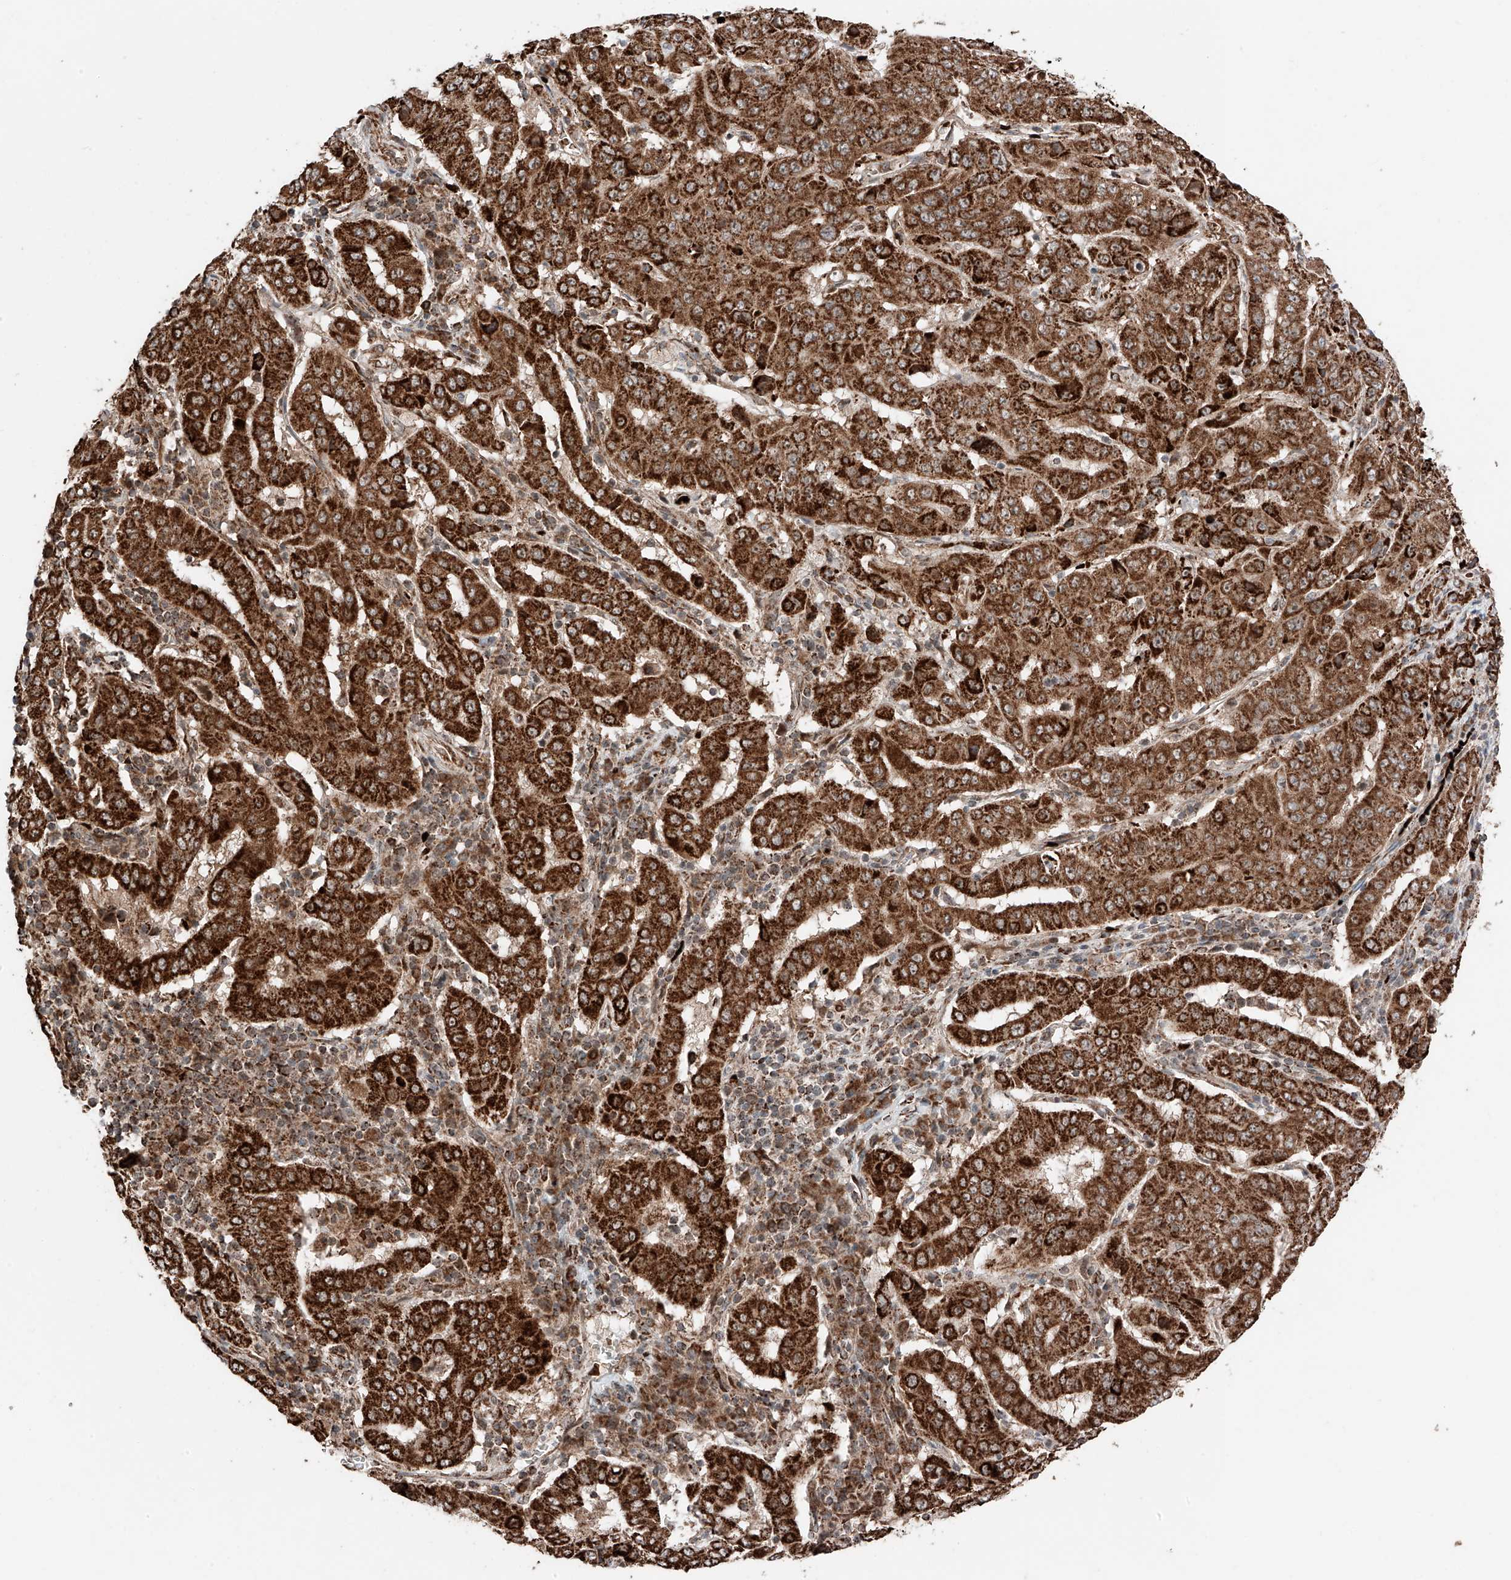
{"staining": {"intensity": "strong", "quantity": ">75%", "location": "cytoplasmic/membranous"}, "tissue": "pancreatic cancer", "cell_type": "Tumor cells", "image_type": "cancer", "snomed": [{"axis": "morphology", "description": "Adenocarcinoma, NOS"}, {"axis": "topography", "description": "Pancreas"}], "caption": "The immunohistochemical stain shows strong cytoplasmic/membranous expression in tumor cells of pancreatic cancer tissue.", "gene": "ZSCAN29", "patient": {"sex": "male", "age": 63}}